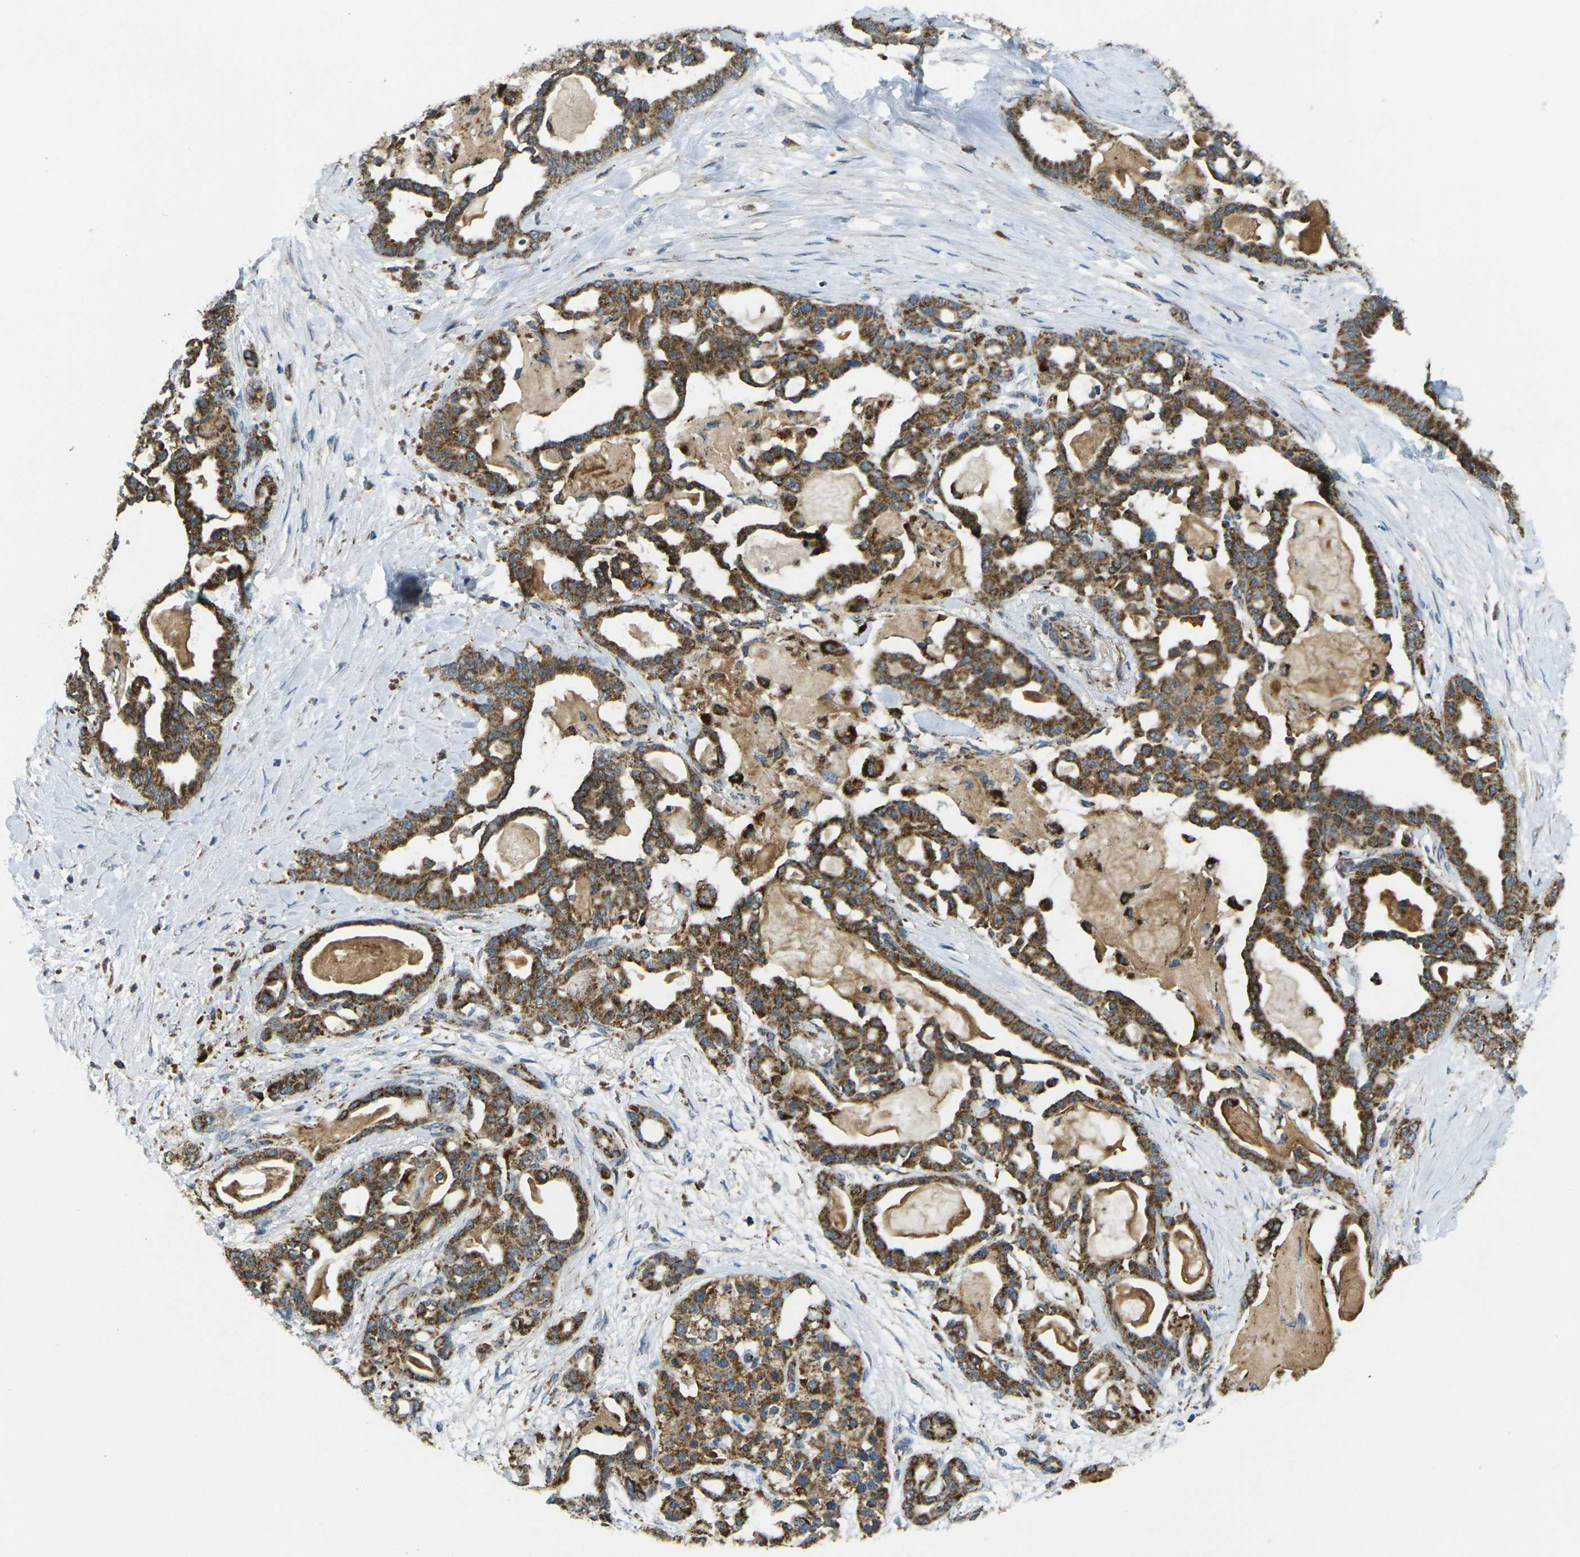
{"staining": {"intensity": "strong", "quantity": ">75%", "location": "cytoplasmic/membranous"}, "tissue": "pancreatic cancer", "cell_type": "Tumor cells", "image_type": "cancer", "snomed": [{"axis": "morphology", "description": "Adenocarcinoma, NOS"}, {"axis": "topography", "description": "Pancreas"}], "caption": "Strong cytoplasmic/membranous staining is appreciated in approximately >75% of tumor cells in adenocarcinoma (pancreatic). The protein of interest is shown in brown color, while the nuclei are stained blue.", "gene": "IGF1R", "patient": {"sex": "male", "age": 63}}